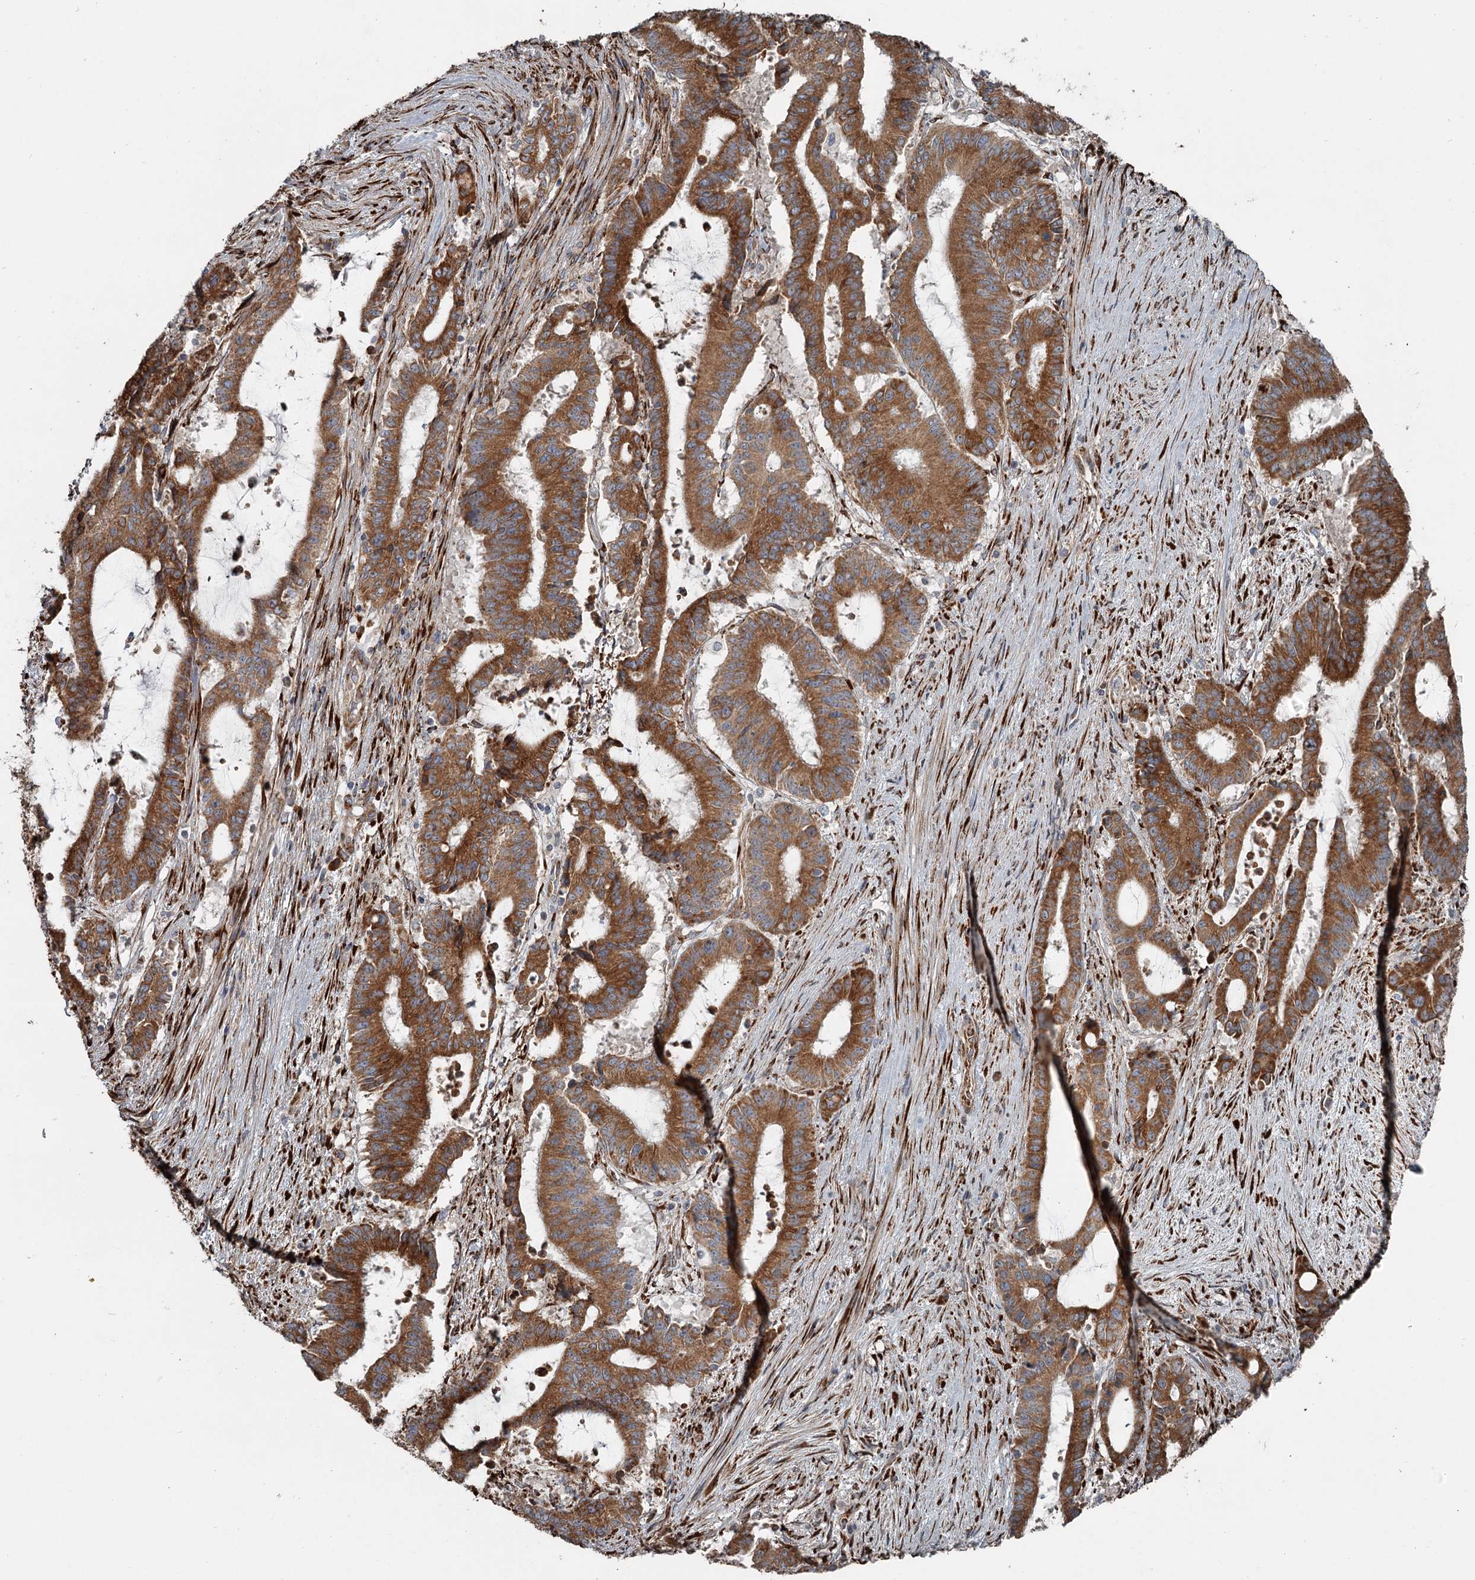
{"staining": {"intensity": "strong", "quantity": ">75%", "location": "cytoplasmic/membranous"}, "tissue": "liver cancer", "cell_type": "Tumor cells", "image_type": "cancer", "snomed": [{"axis": "morphology", "description": "Normal tissue, NOS"}, {"axis": "morphology", "description": "Cholangiocarcinoma"}, {"axis": "topography", "description": "Liver"}, {"axis": "topography", "description": "Peripheral nerve tissue"}], "caption": "Liver cholangiocarcinoma stained with DAB IHC displays high levels of strong cytoplasmic/membranous expression in approximately >75% of tumor cells. The protein is shown in brown color, while the nuclei are stained blue.", "gene": "RASSF8", "patient": {"sex": "female", "age": 73}}